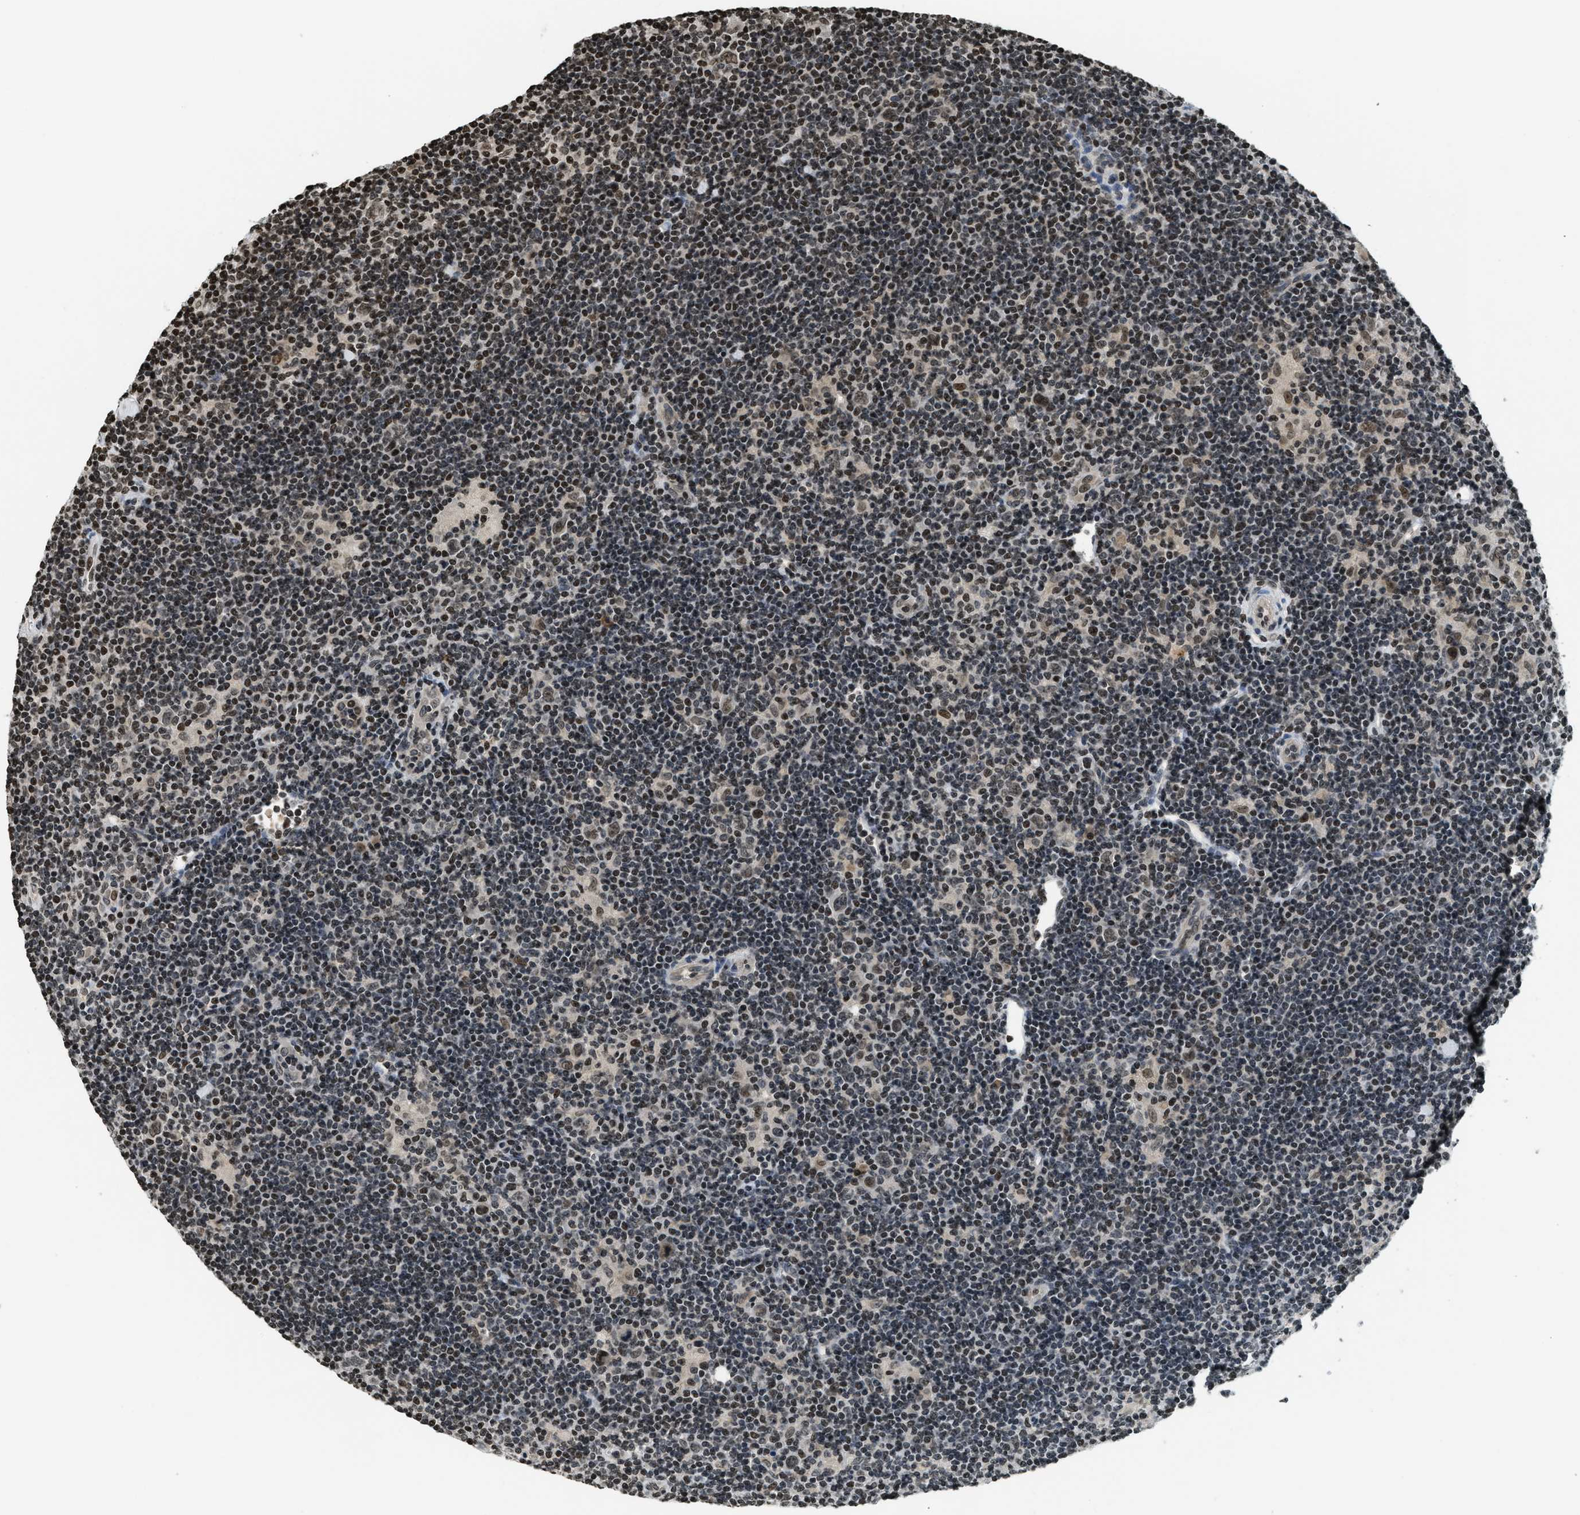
{"staining": {"intensity": "moderate", "quantity": ">75%", "location": "nuclear"}, "tissue": "lymphoma", "cell_type": "Tumor cells", "image_type": "cancer", "snomed": [{"axis": "morphology", "description": "Hodgkin's disease, NOS"}, {"axis": "topography", "description": "Lymph node"}], "caption": "Lymphoma stained with IHC shows moderate nuclear expression in about >75% of tumor cells. The staining was performed using DAB (3,3'-diaminobenzidine), with brown indicating positive protein expression. Nuclei are stained blue with hematoxylin.", "gene": "LDB2", "patient": {"sex": "female", "age": 57}}